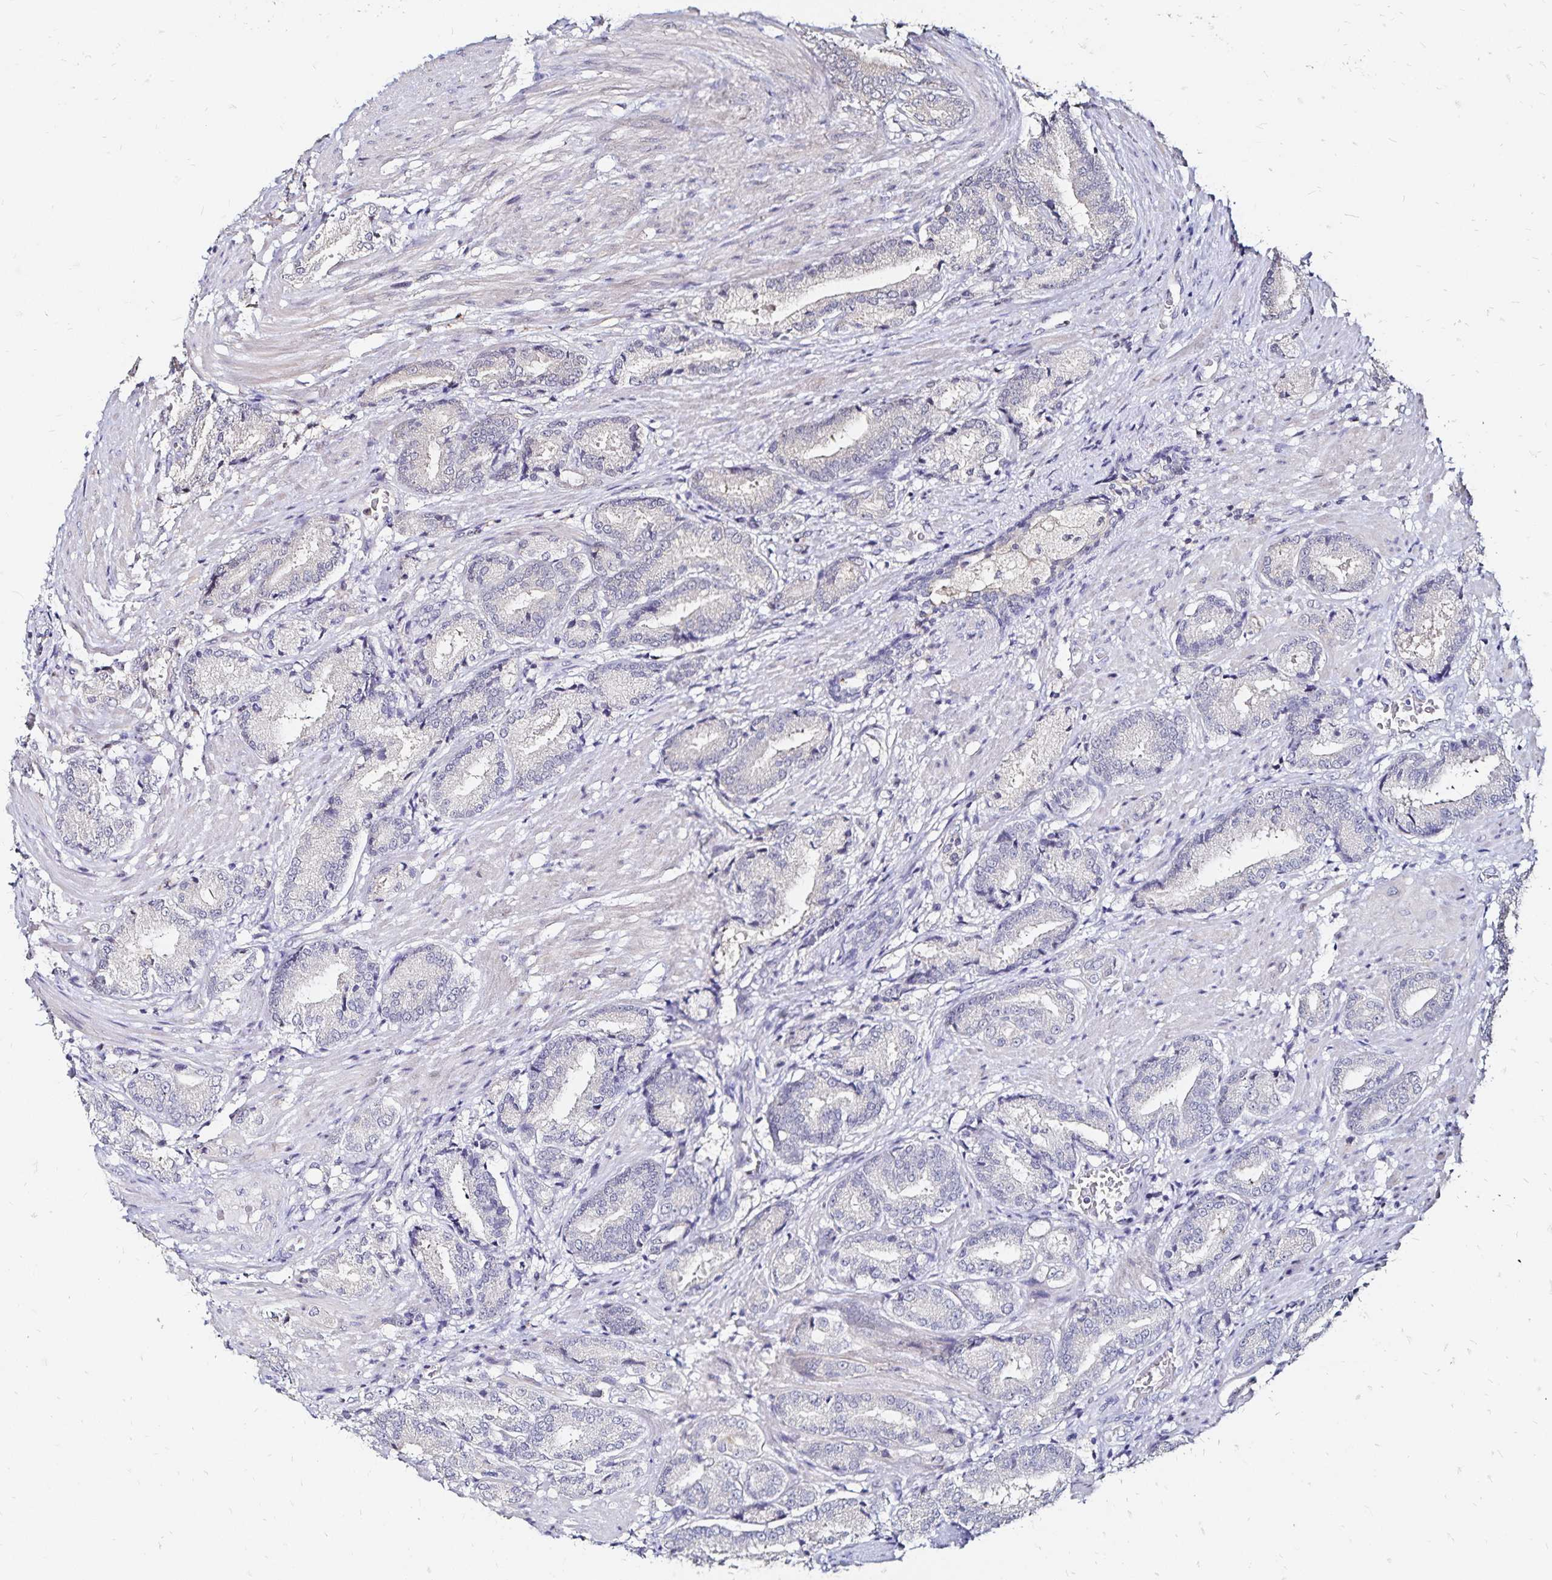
{"staining": {"intensity": "negative", "quantity": "none", "location": "none"}, "tissue": "prostate cancer", "cell_type": "Tumor cells", "image_type": "cancer", "snomed": [{"axis": "morphology", "description": "Adenocarcinoma, High grade"}, {"axis": "topography", "description": "Prostate and seminal vesicle, NOS"}], "caption": "Immunohistochemical staining of human adenocarcinoma (high-grade) (prostate) demonstrates no significant expression in tumor cells.", "gene": "SLC5A1", "patient": {"sex": "male", "age": 61}}